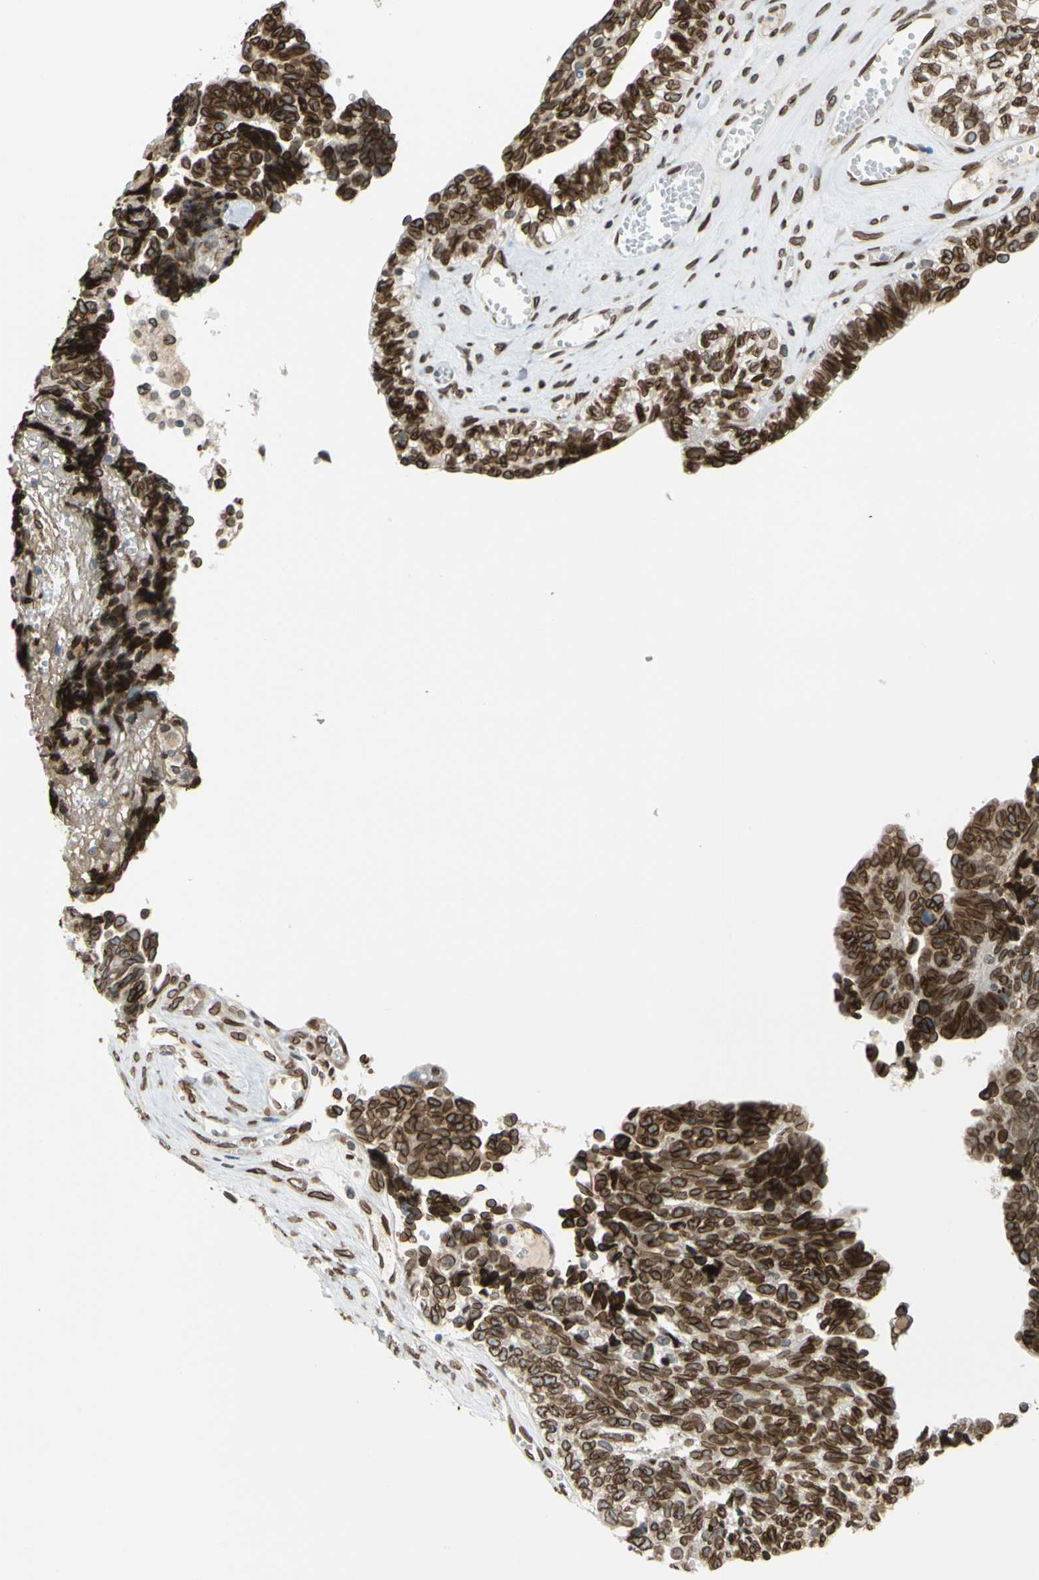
{"staining": {"intensity": "strong", "quantity": ">75%", "location": "cytoplasmic/membranous,nuclear"}, "tissue": "ovarian cancer", "cell_type": "Tumor cells", "image_type": "cancer", "snomed": [{"axis": "morphology", "description": "Cystadenocarcinoma, serous, NOS"}, {"axis": "topography", "description": "Ovary"}], "caption": "Brown immunohistochemical staining in serous cystadenocarcinoma (ovarian) demonstrates strong cytoplasmic/membranous and nuclear positivity in approximately >75% of tumor cells.", "gene": "SUN1", "patient": {"sex": "female", "age": 79}}